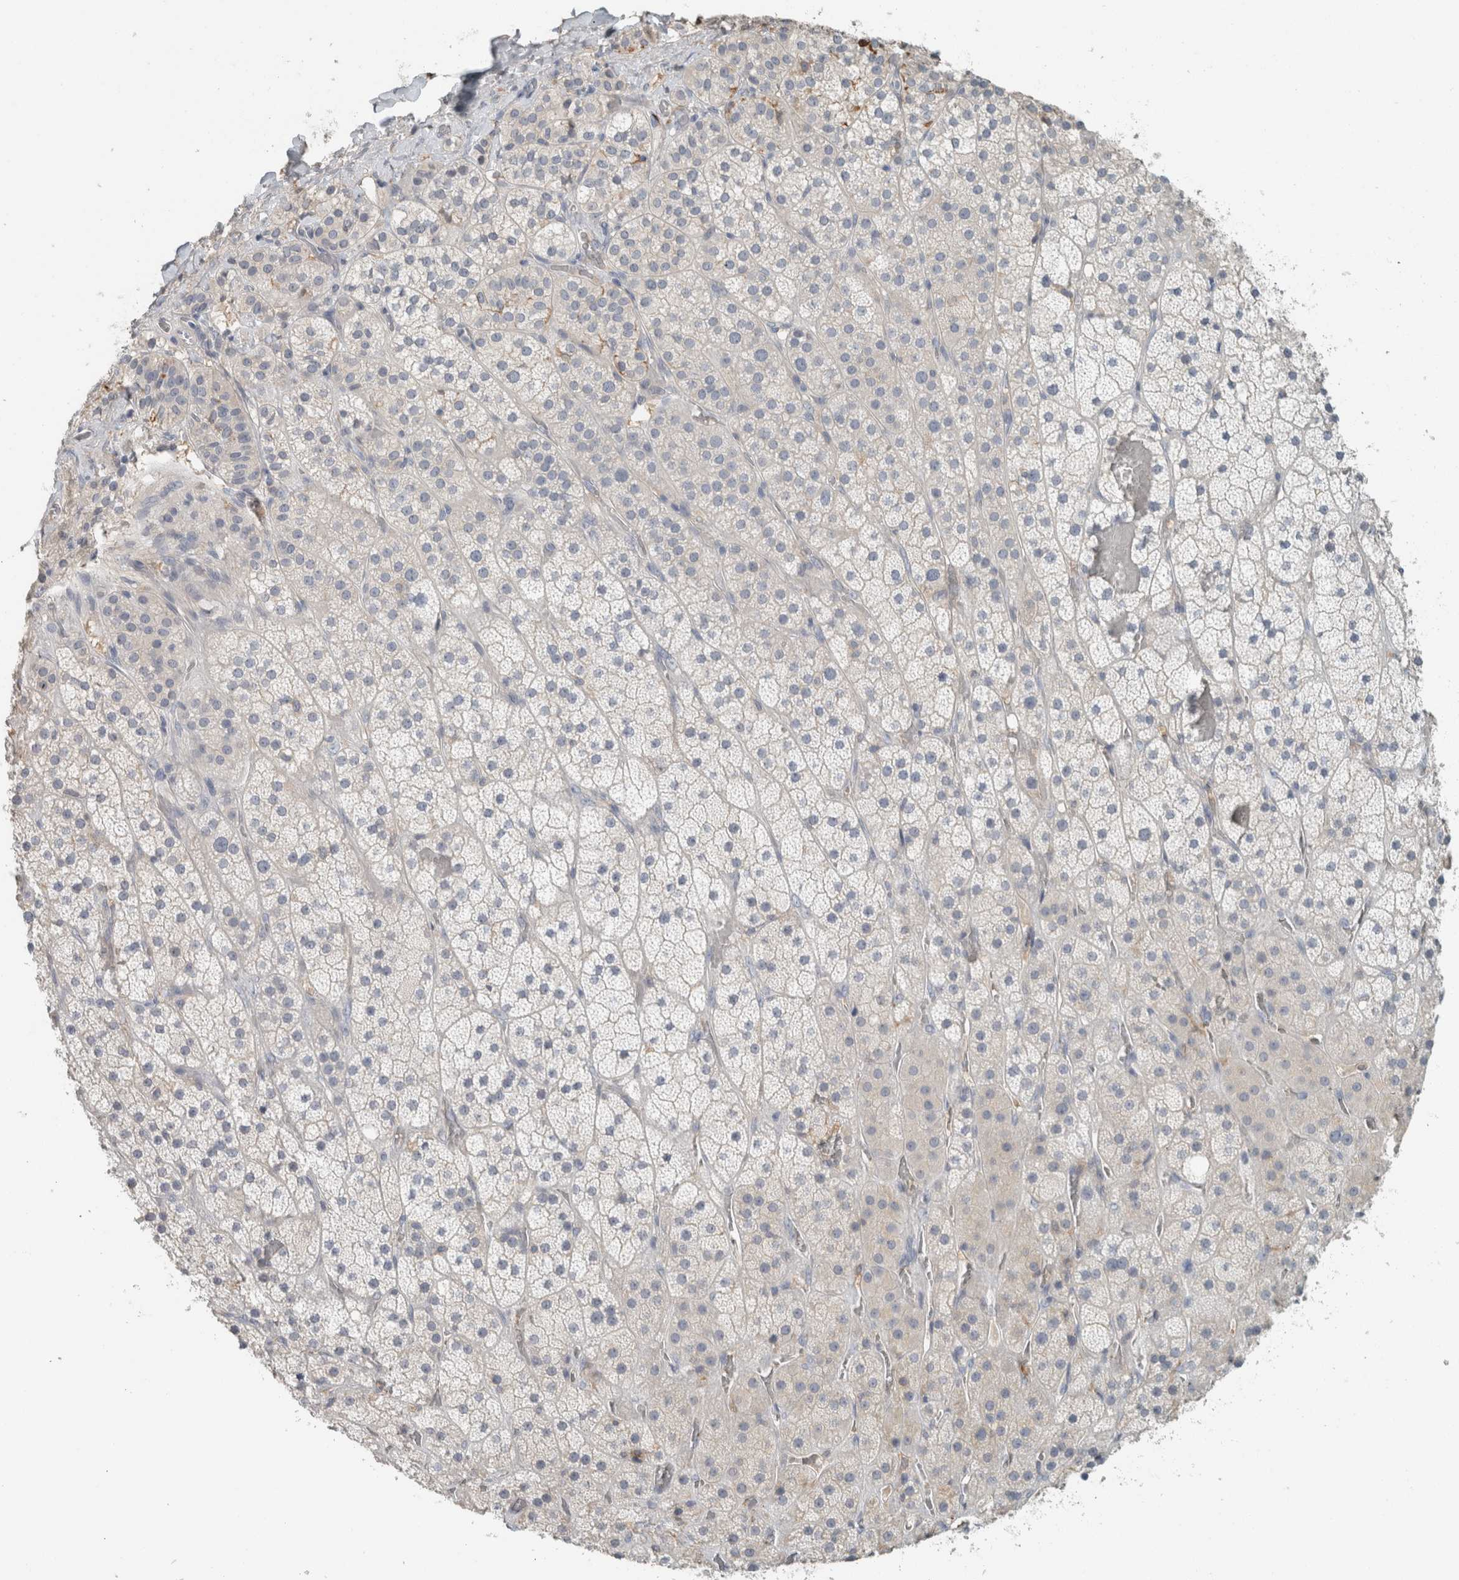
{"staining": {"intensity": "negative", "quantity": "none", "location": "none"}, "tissue": "adrenal gland", "cell_type": "Glandular cells", "image_type": "normal", "snomed": [{"axis": "morphology", "description": "Normal tissue, NOS"}, {"axis": "topography", "description": "Adrenal gland"}], "caption": "IHC micrograph of unremarkable human adrenal gland stained for a protein (brown), which shows no staining in glandular cells.", "gene": "SCIN", "patient": {"sex": "male", "age": 57}}